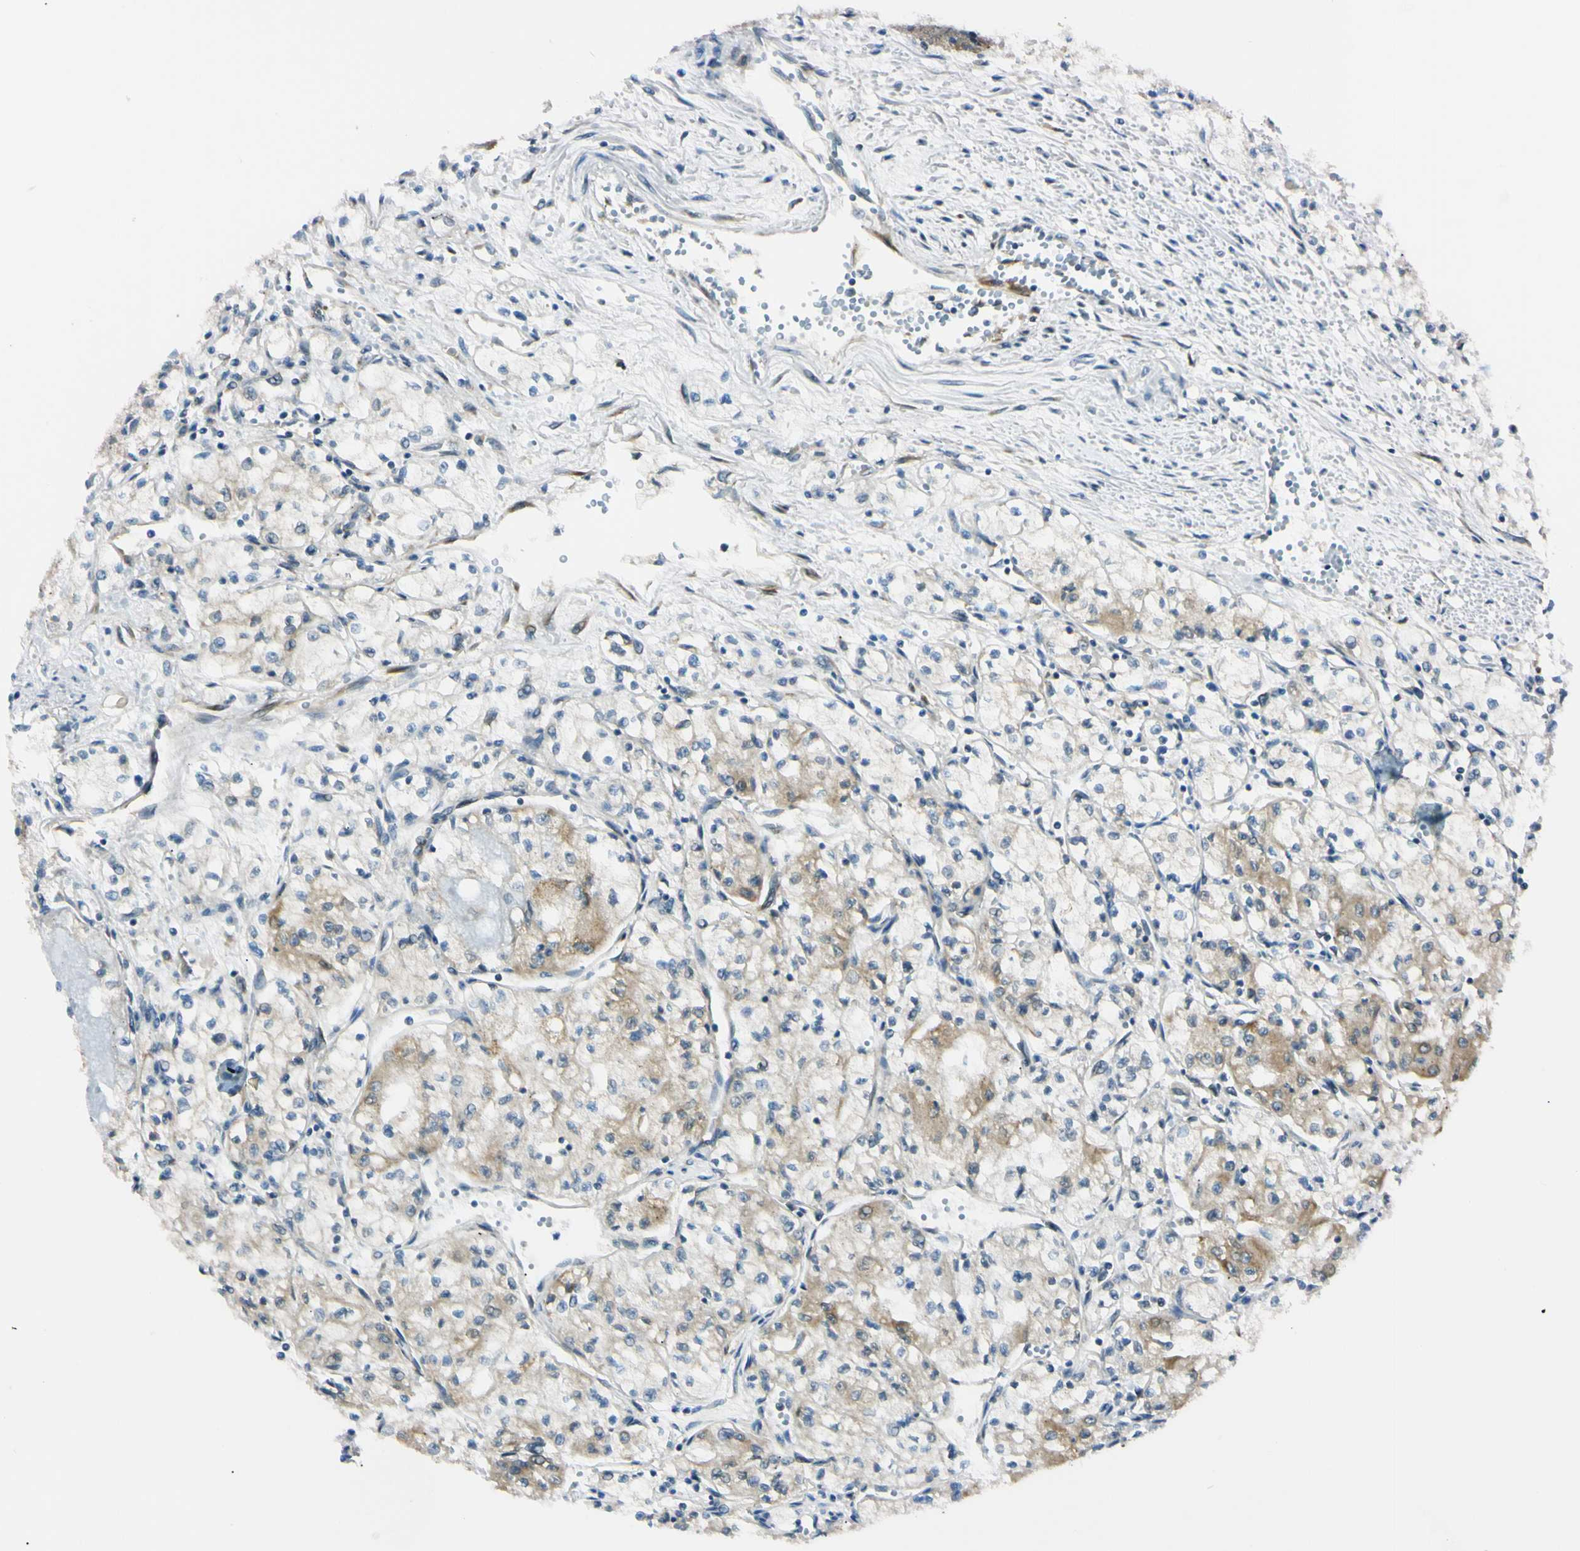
{"staining": {"intensity": "weak", "quantity": "25%-75%", "location": "cytoplasmic/membranous"}, "tissue": "renal cancer", "cell_type": "Tumor cells", "image_type": "cancer", "snomed": [{"axis": "morphology", "description": "Normal tissue, NOS"}, {"axis": "morphology", "description": "Adenocarcinoma, NOS"}, {"axis": "topography", "description": "Kidney"}], "caption": "This is a micrograph of IHC staining of renal cancer (adenocarcinoma), which shows weak staining in the cytoplasmic/membranous of tumor cells.", "gene": "IER3IP1", "patient": {"sex": "male", "age": 59}}